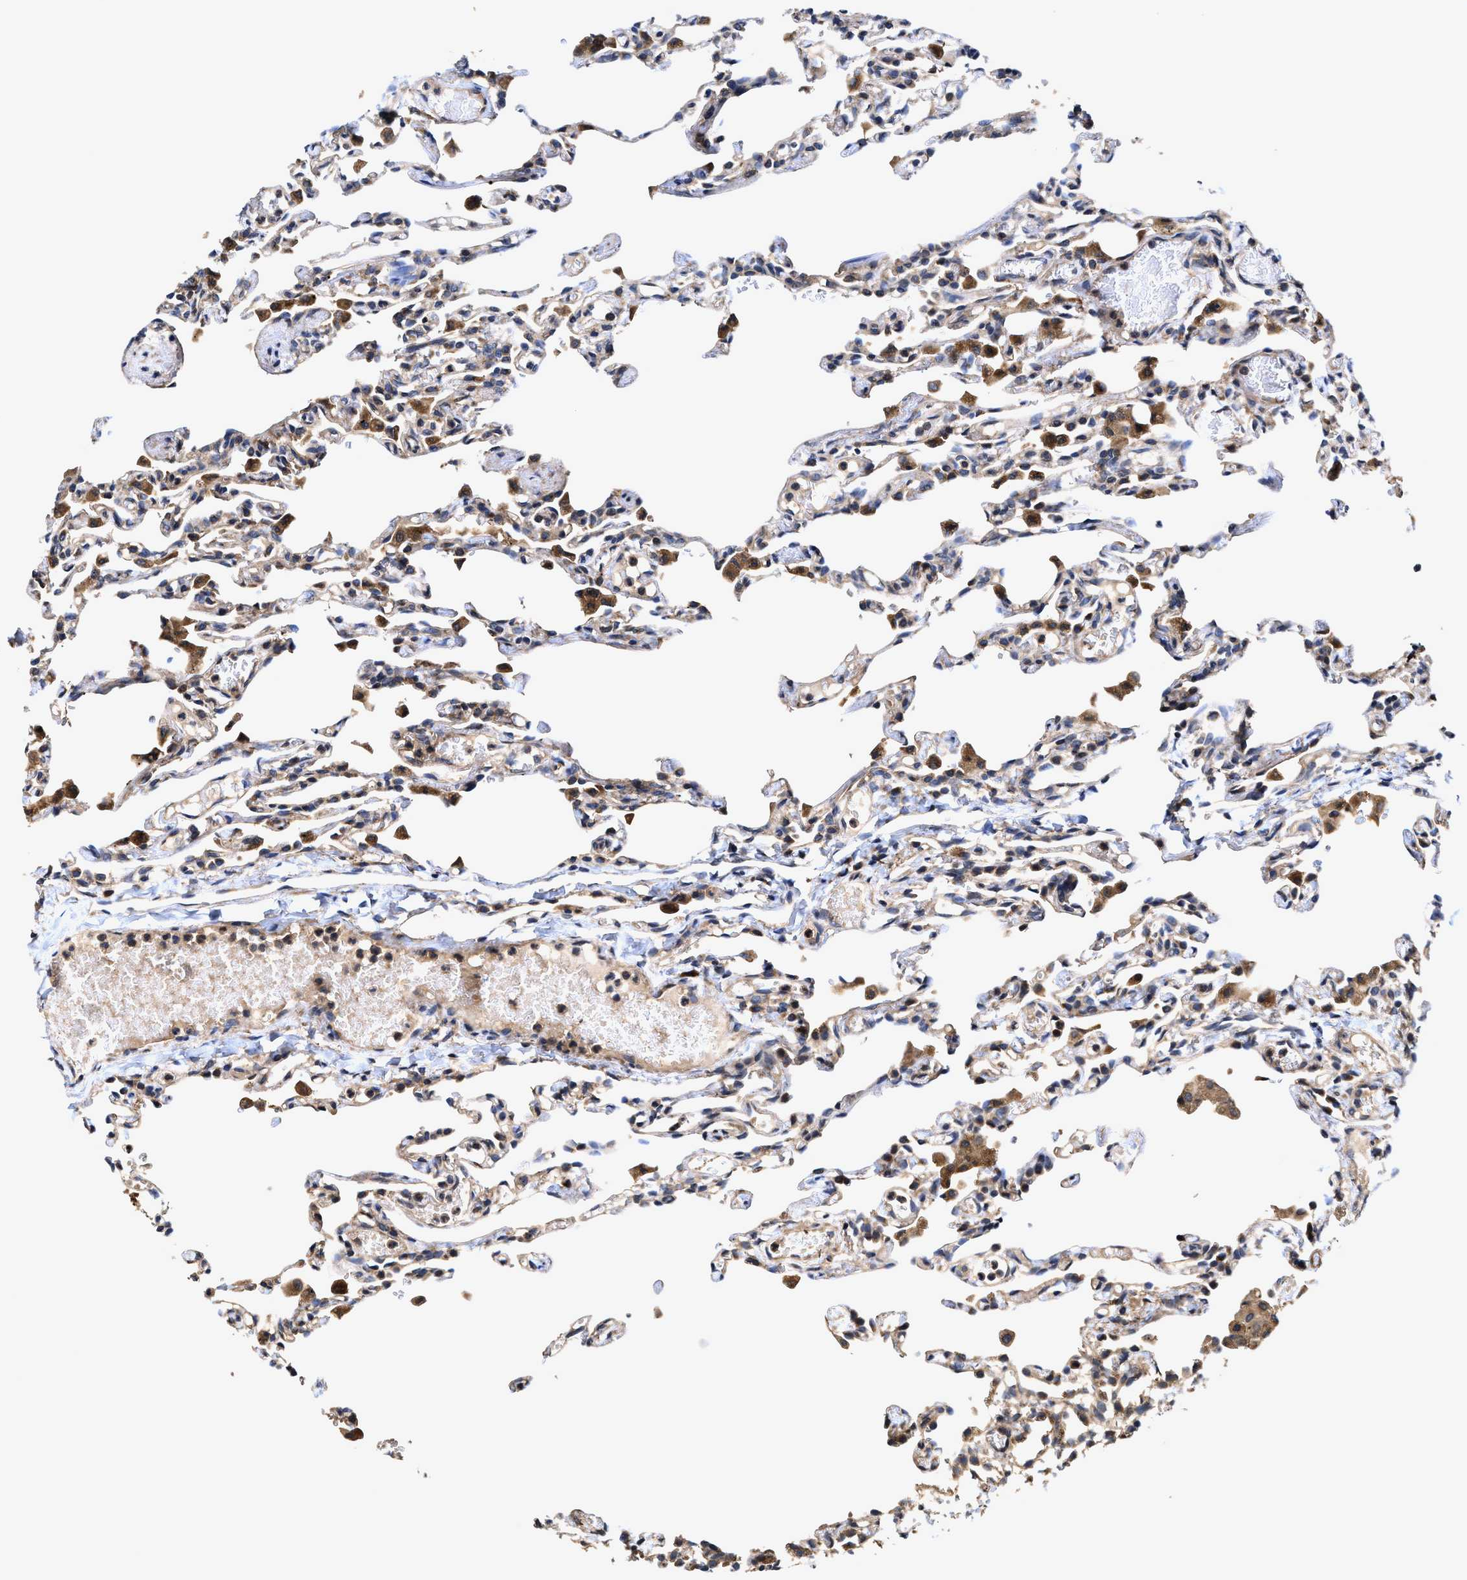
{"staining": {"intensity": "moderate", "quantity": "<25%", "location": "cytoplasmic/membranous"}, "tissue": "lung", "cell_type": "Alveolar cells", "image_type": "normal", "snomed": [{"axis": "morphology", "description": "Normal tissue, NOS"}, {"axis": "topography", "description": "Lung"}], "caption": "Immunohistochemistry of benign human lung shows low levels of moderate cytoplasmic/membranous expression in about <25% of alveolar cells.", "gene": "EFNA4", "patient": {"sex": "male", "age": 21}}